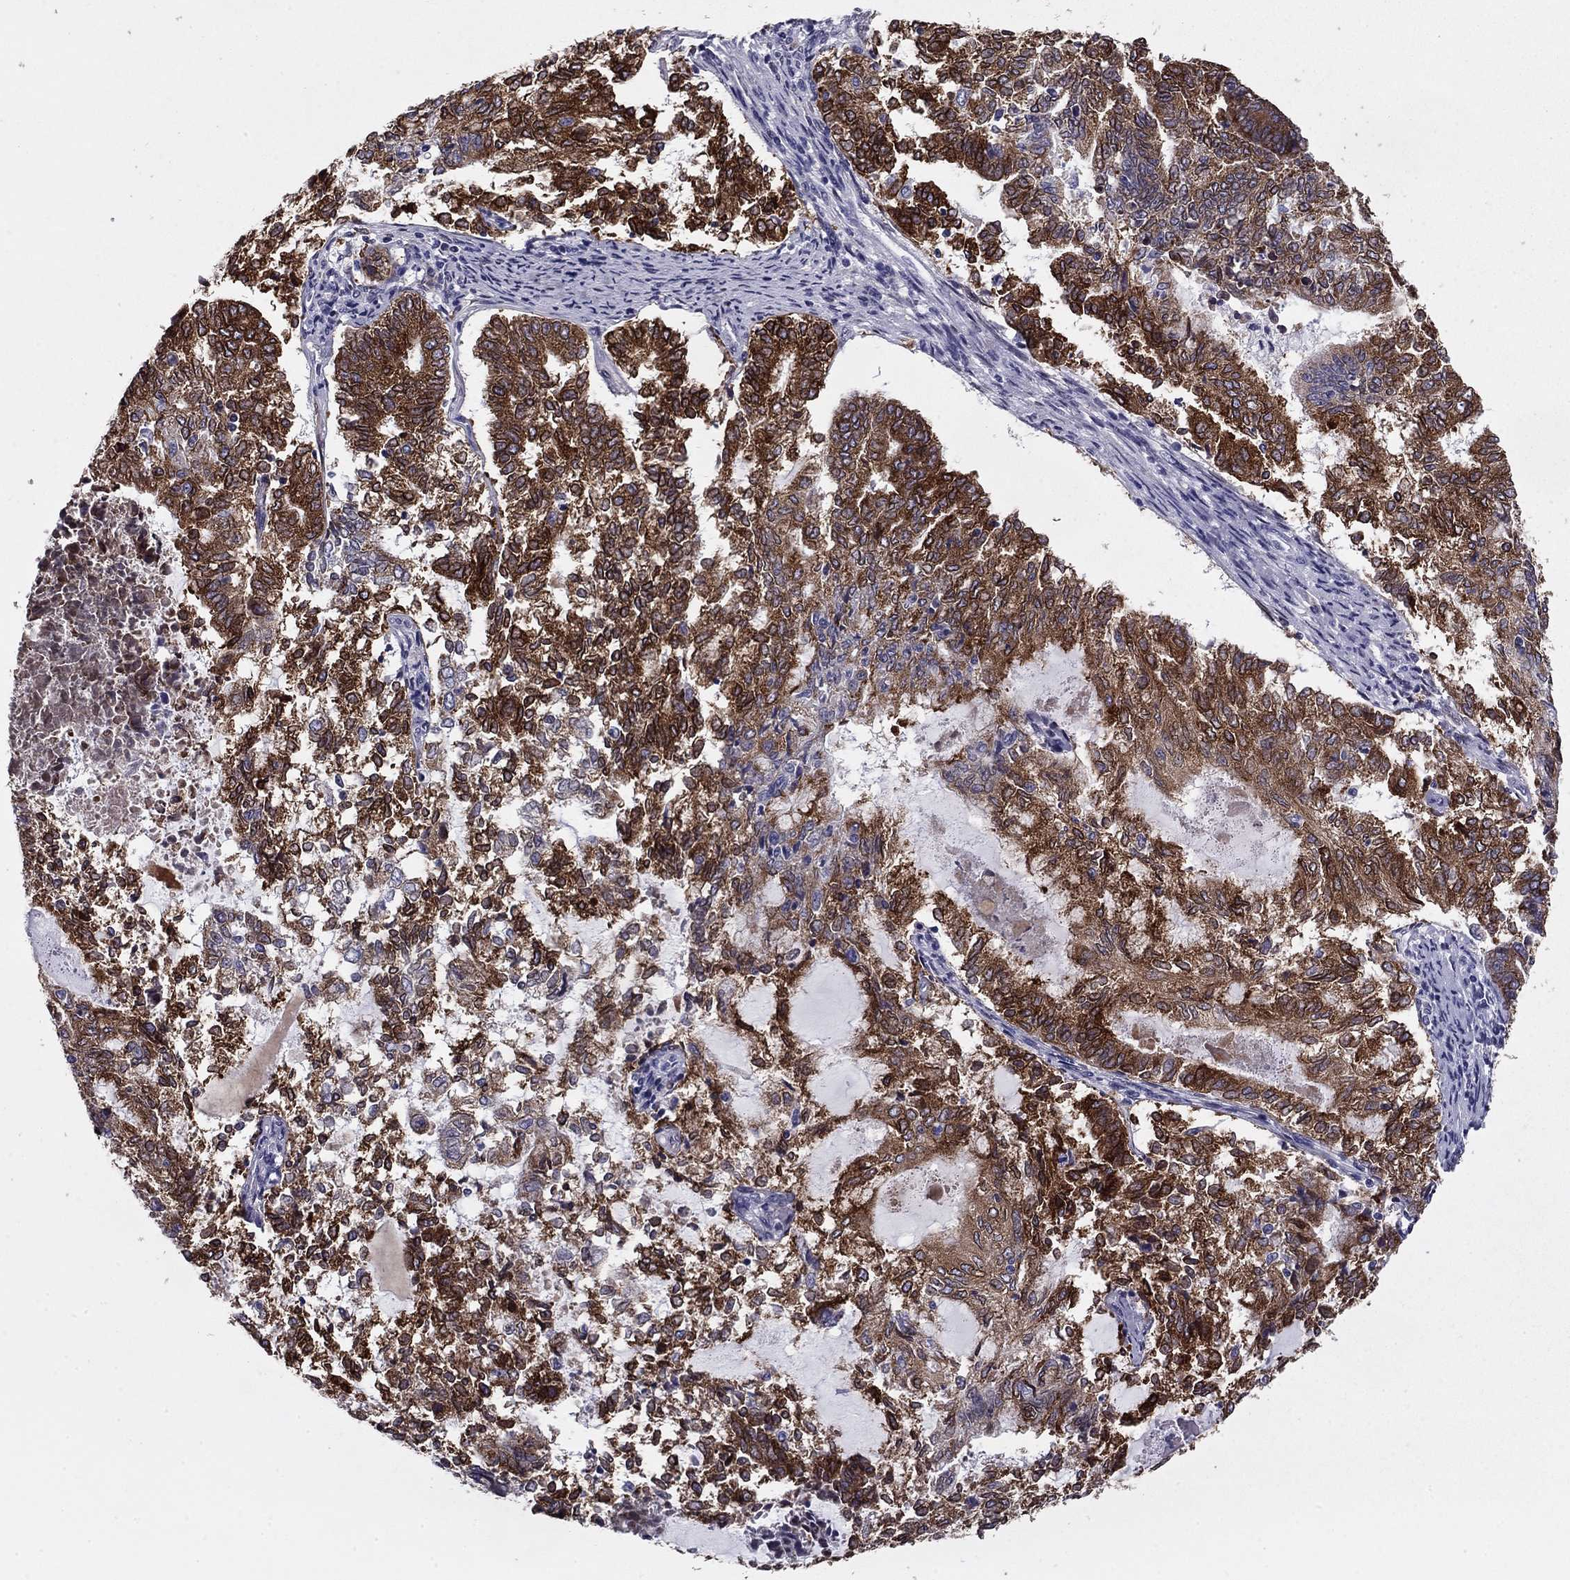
{"staining": {"intensity": "strong", "quantity": ">75%", "location": "cytoplasmic/membranous"}, "tissue": "endometrial cancer", "cell_type": "Tumor cells", "image_type": "cancer", "snomed": [{"axis": "morphology", "description": "Adenocarcinoma, NOS"}, {"axis": "topography", "description": "Endometrium"}], "caption": "This histopathology image demonstrates immunohistochemistry (IHC) staining of endometrial adenocarcinoma, with high strong cytoplasmic/membranous expression in approximately >75% of tumor cells.", "gene": "TMED3", "patient": {"sex": "female", "age": 65}}